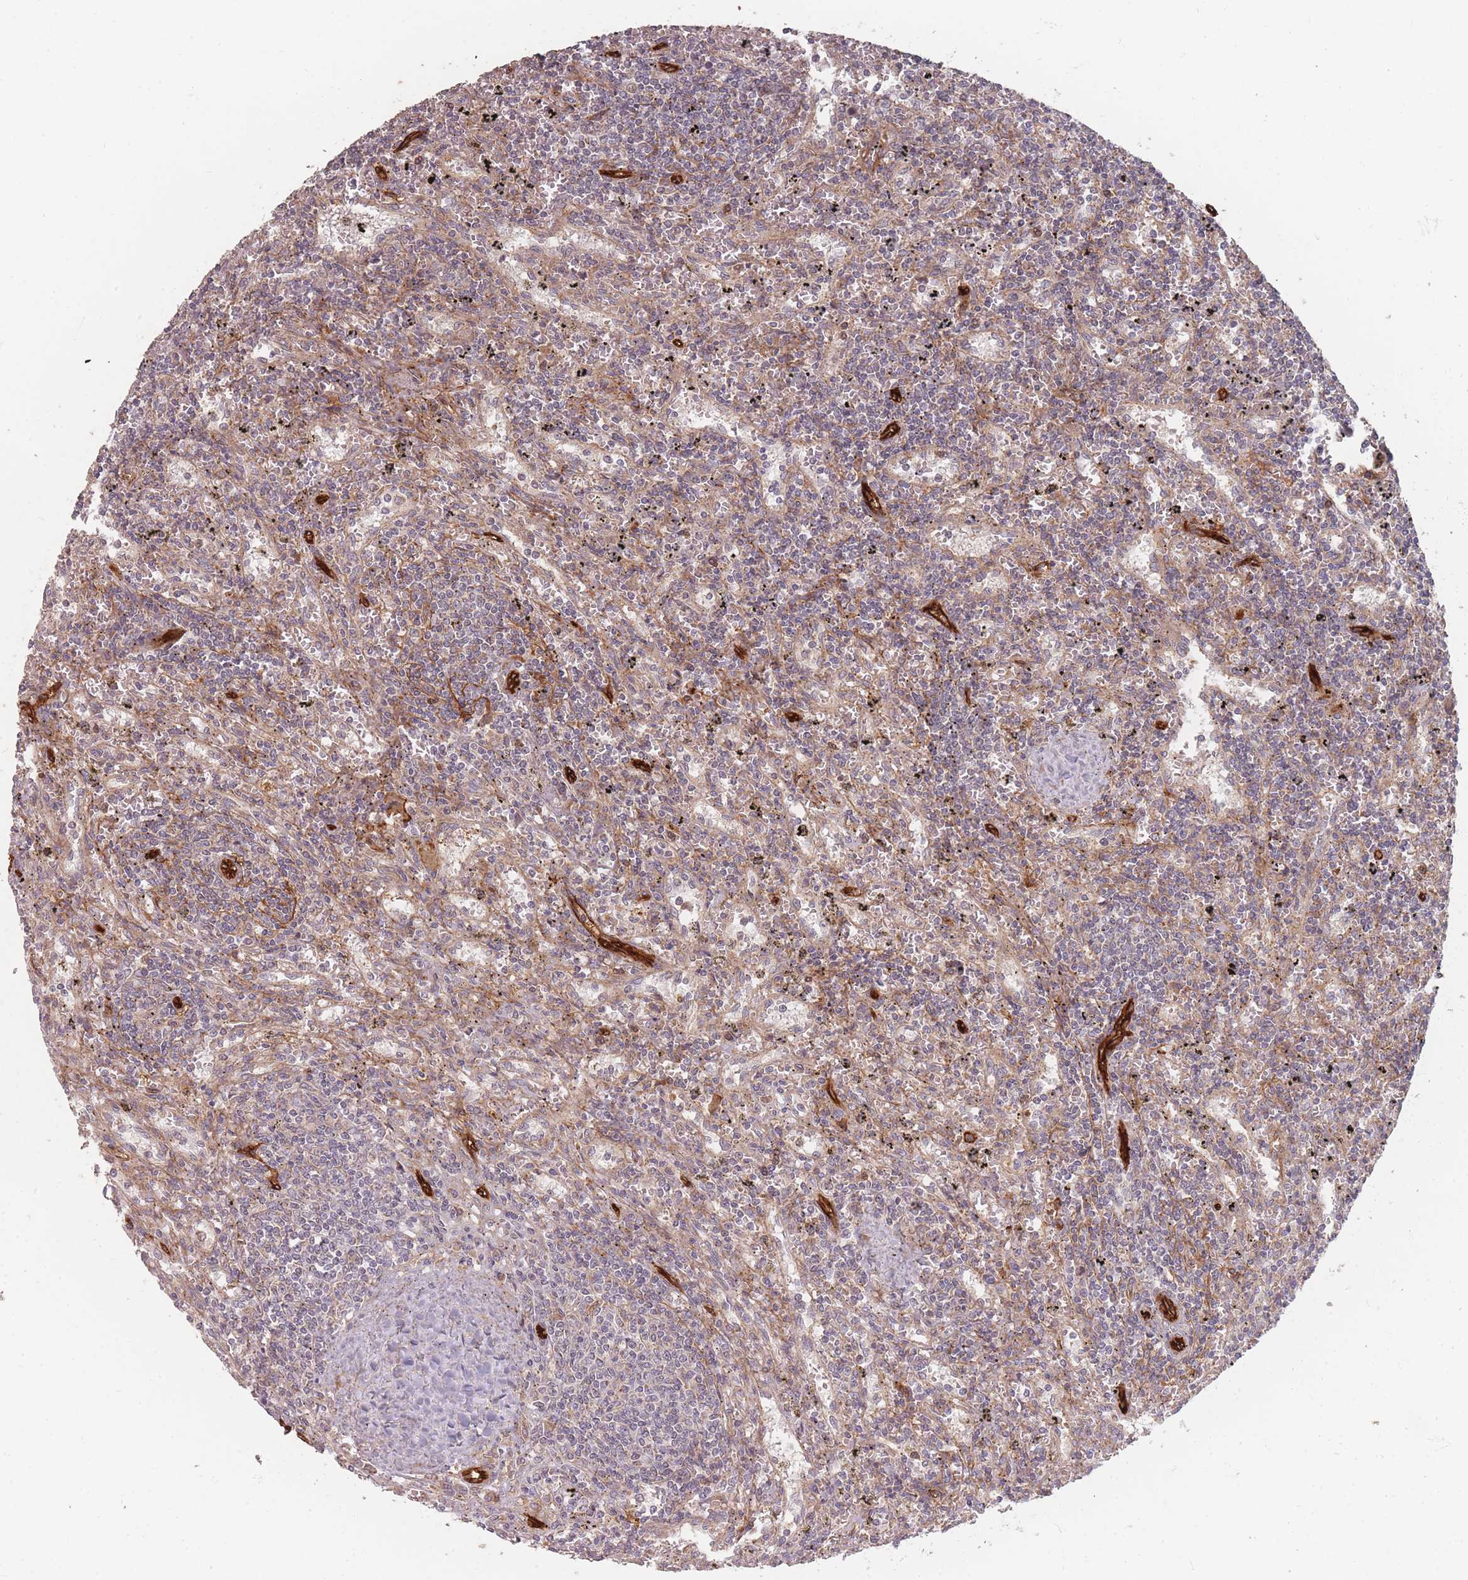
{"staining": {"intensity": "weak", "quantity": "<25%", "location": "cytoplasmic/membranous"}, "tissue": "lymphoma", "cell_type": "Tumor cells", "image_type": "cancer", "snomed": [{"axis": "morphology", "description": "Malignant lymphoma, non-Hodgkin's type, Low grade"}, {"axis": "topography", "description": "Spleen"}], "caption": "Immunohistochemical staining of human low-grade malignant lymphoma, non-Hodgkin's type exhibits no significant positivity in tumor cells. Brightfield microscopy of immunohistochemistry (IHC) stained with DAB (brown) and hematoxylin (blue), captured at high magnification.", "gene": "MRPS6", "patient": {"sex": "male", "age": 76}}